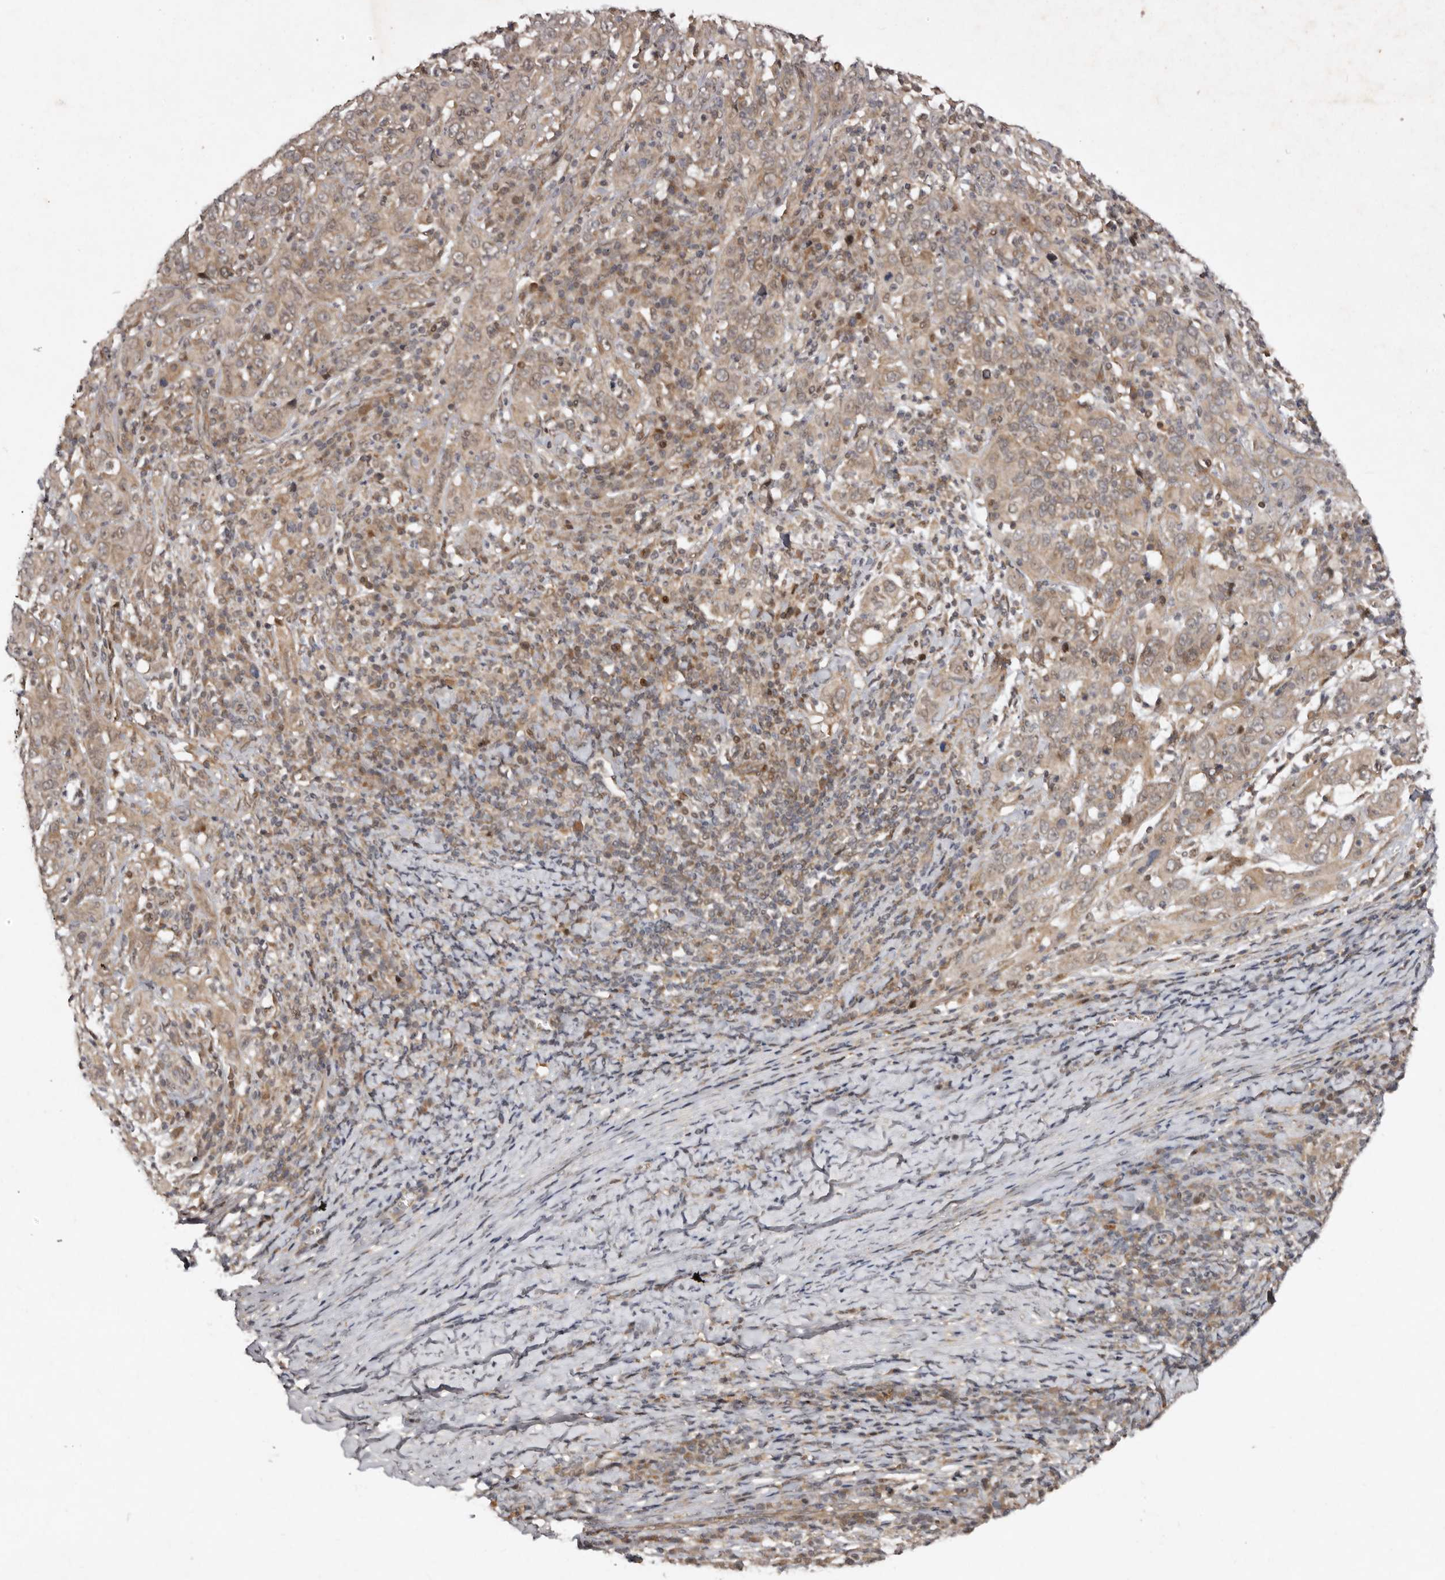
{"staining": {"intensity": "moderate", "quantity": ">75%", "location": "cytoplasmic/membranous"}, "tissue": "cervical cancer", "cell_type": "Tumor cells", "image_type": "cancer", "snomed": [{"axis": "morphology", "description": "Squamous cell carcinoma, NOS"}, {"axis": "topography", "description": "Cervix"}], "caption": "Cervical squamous cell carcinoma stained with a brown dye demonstrates moderate cytoplasmic/membranous positive staining in about >75% of tumor cells.", "gene": "ABL1", "patient": {"sex": "female", "age": 46}}